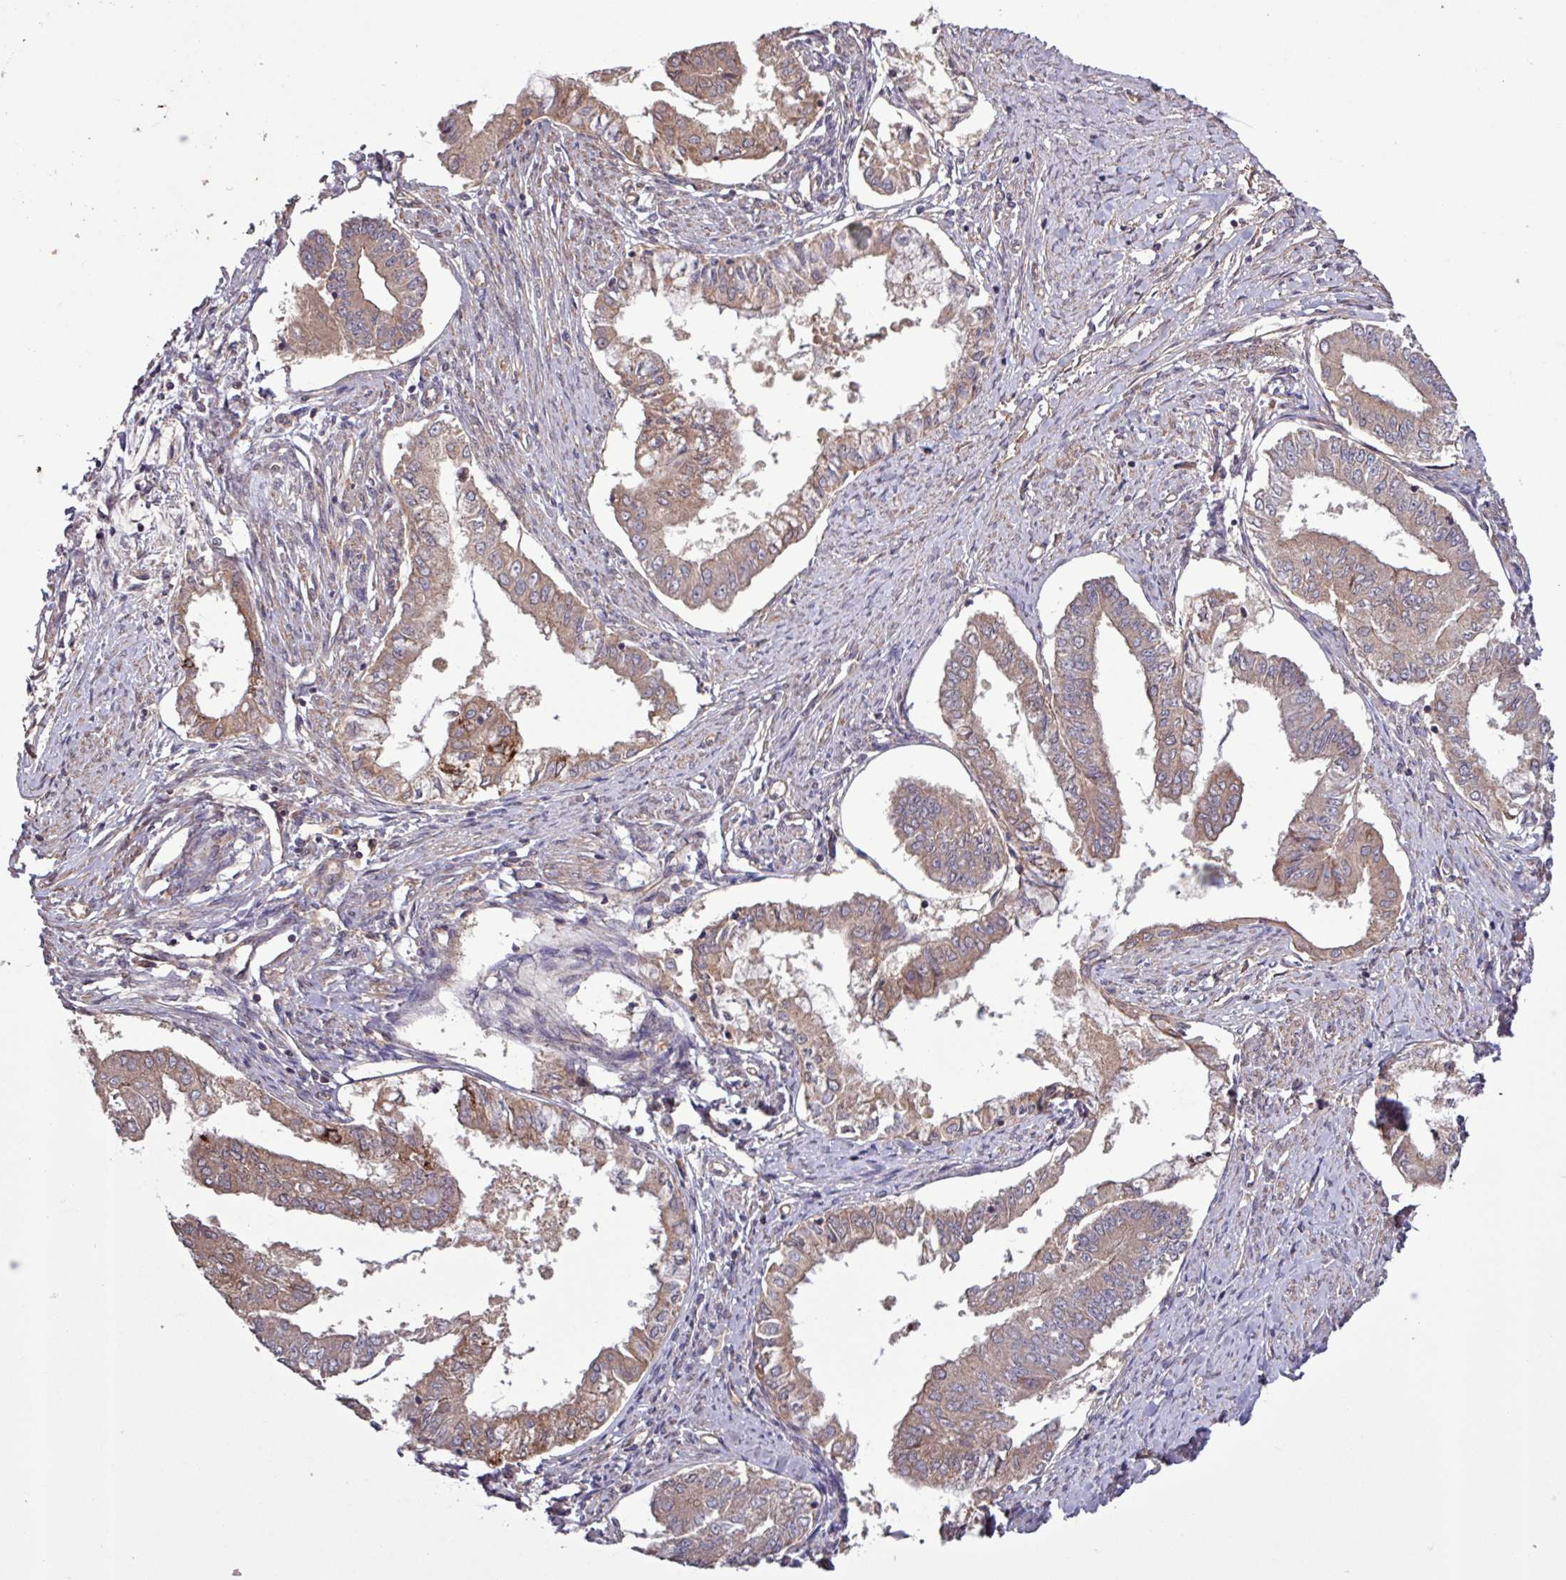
{"staining": {"intensity": "weak", "quantity": ">75%", "location": "cytoplasmic/membranous"}, "tissue": "endometrial cancer", "cell_type": "Tumor cells", "image_type": "cancer", "snomed": [{"axis": "morphology", "description": "Adenocarcinoma, NOS"}, {"axis": "topography", "description": "Endometrium"}], "caption": "An image showing weak cytoplasmic/membranous expression in approximately >75% of tumor cells in endometrial cancer, as visualized by brown immunohistochemical staining.", "gene": "TRABD2A", "patient": {"sex": "female", "age": 76}}